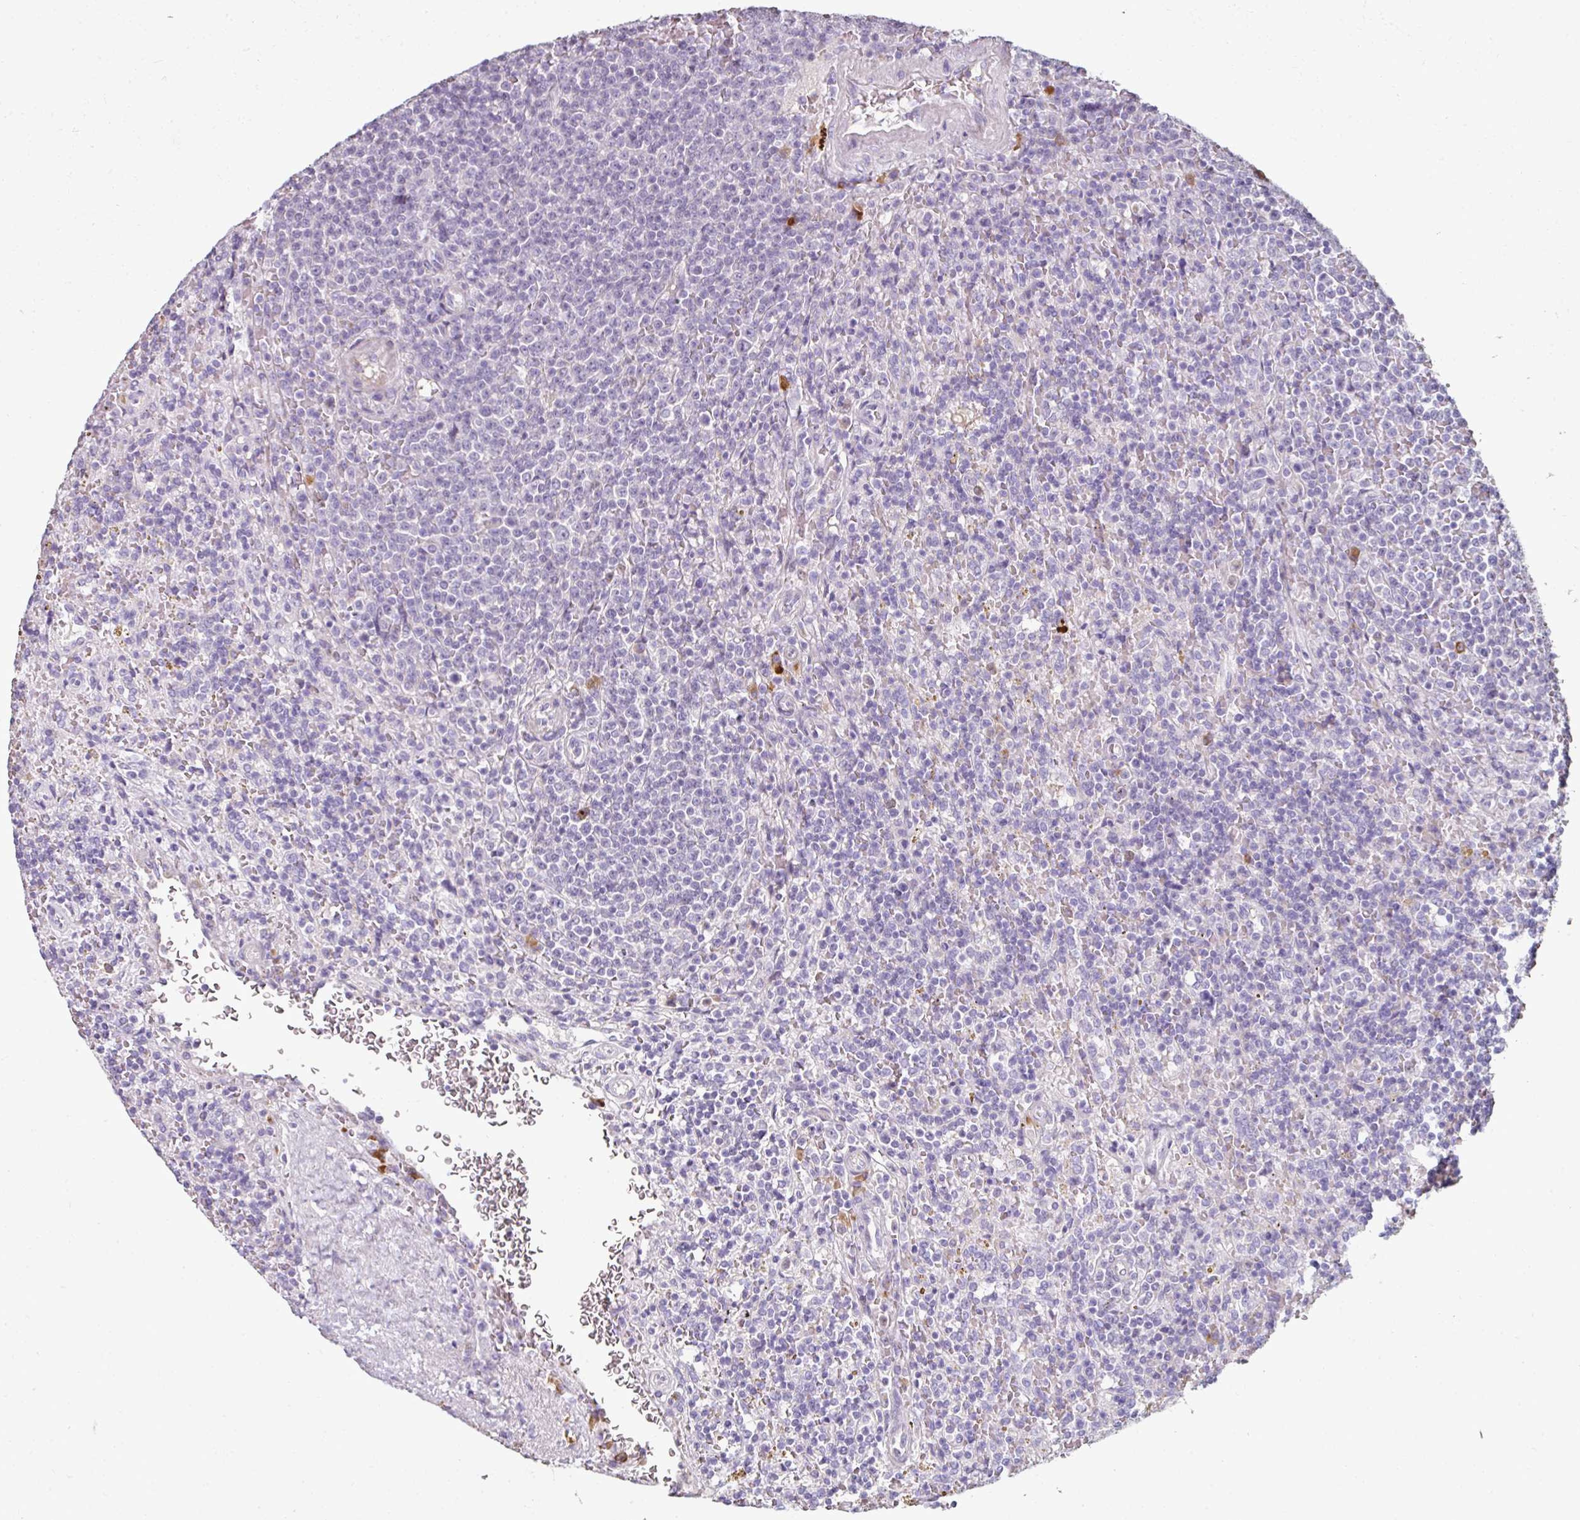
{"staining": {"intensity": "negative", "quantity": "none", "location": "none"}, "tissue": "lymphoma", "cell_type": "Tumor cells", "image_type": "cancer", "snomed": [{"axis": "morphology", "description": "Malignant lymphoma, non-Hodgkin's type, Low grade"}, {"axis": "topography", "description": "Spleen"}], "caption": "Immunohistochemical staining of lymphoma demonstrates no significant expression in tumor cells.", "gene": "FHAD1", "patient": {"sex": "male", "age": 67}}